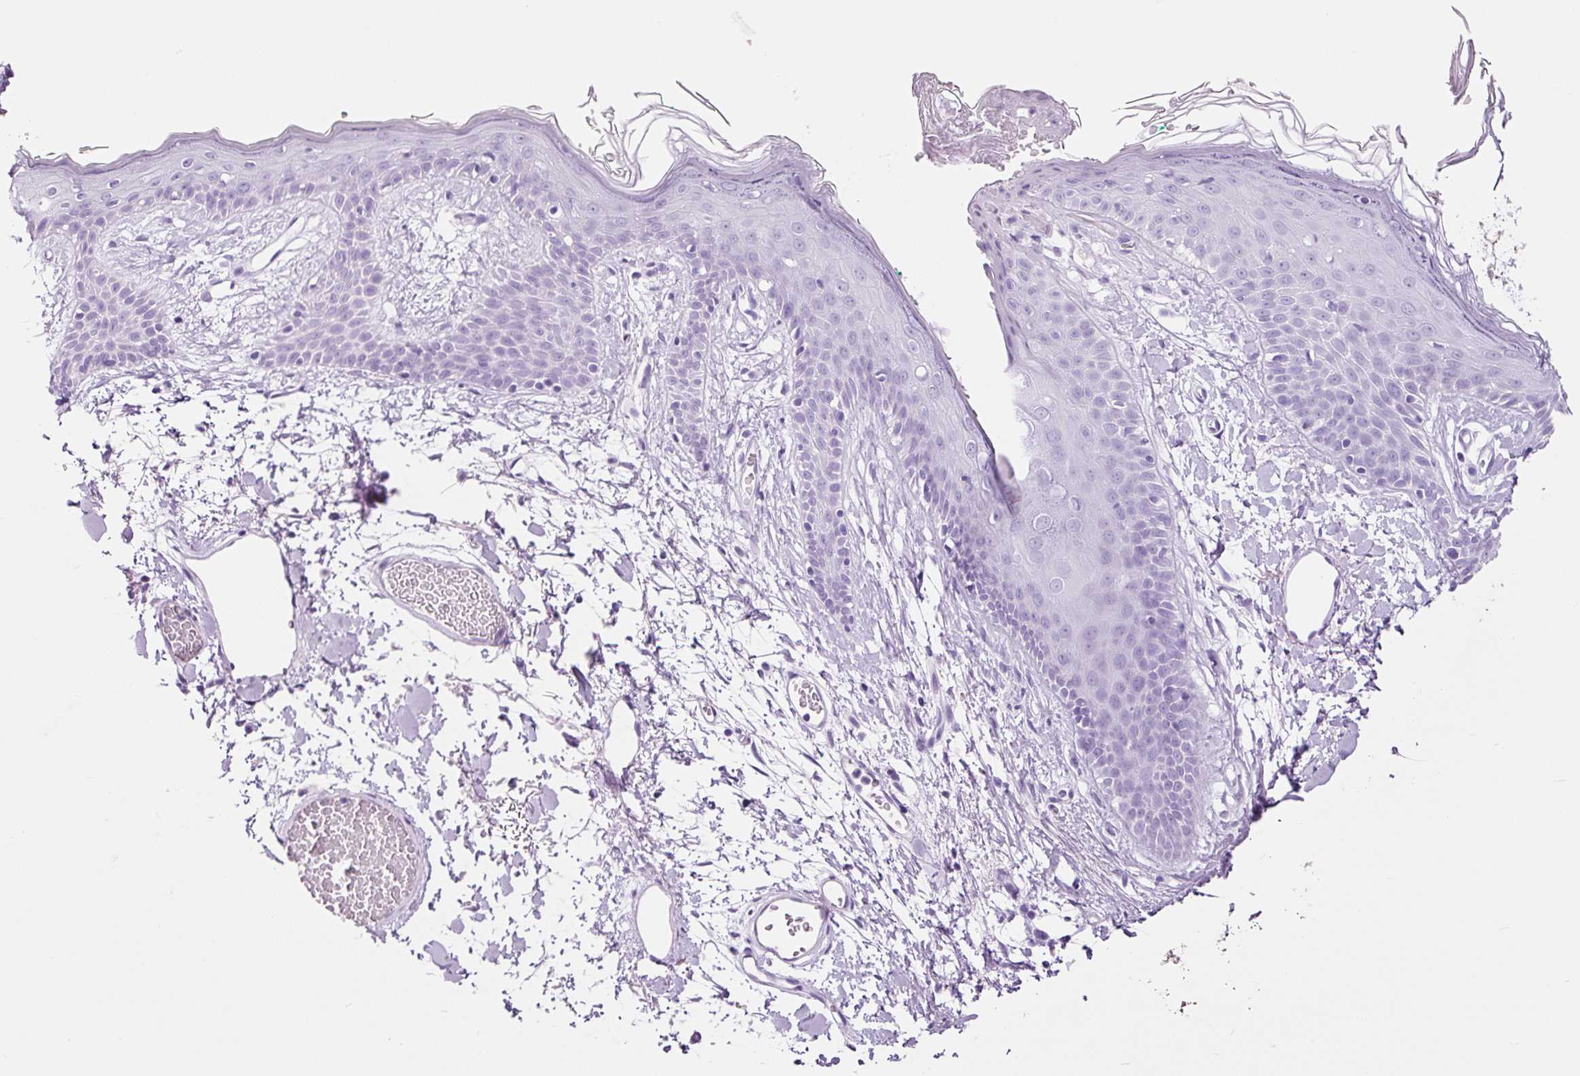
{"staining": {"intensity": "negative", "quantity": "none", "location": "none"}, "tissue": "skin", "cell_type": "Fibroblasts", "image_type": "normal", "snomed": [{"axis": "morphology", "description": "Normal tissue, NOS"}, {"axis": "topography", "description": "Skin"}], "caption": "Immunohistochemistry (IHC) histopathology image of unremarkable skin stained for a protein (brown), which shows no staining in fibroblasts.", "gene": "ADSS1", "patient": {"sex": "male", "age": 79}}